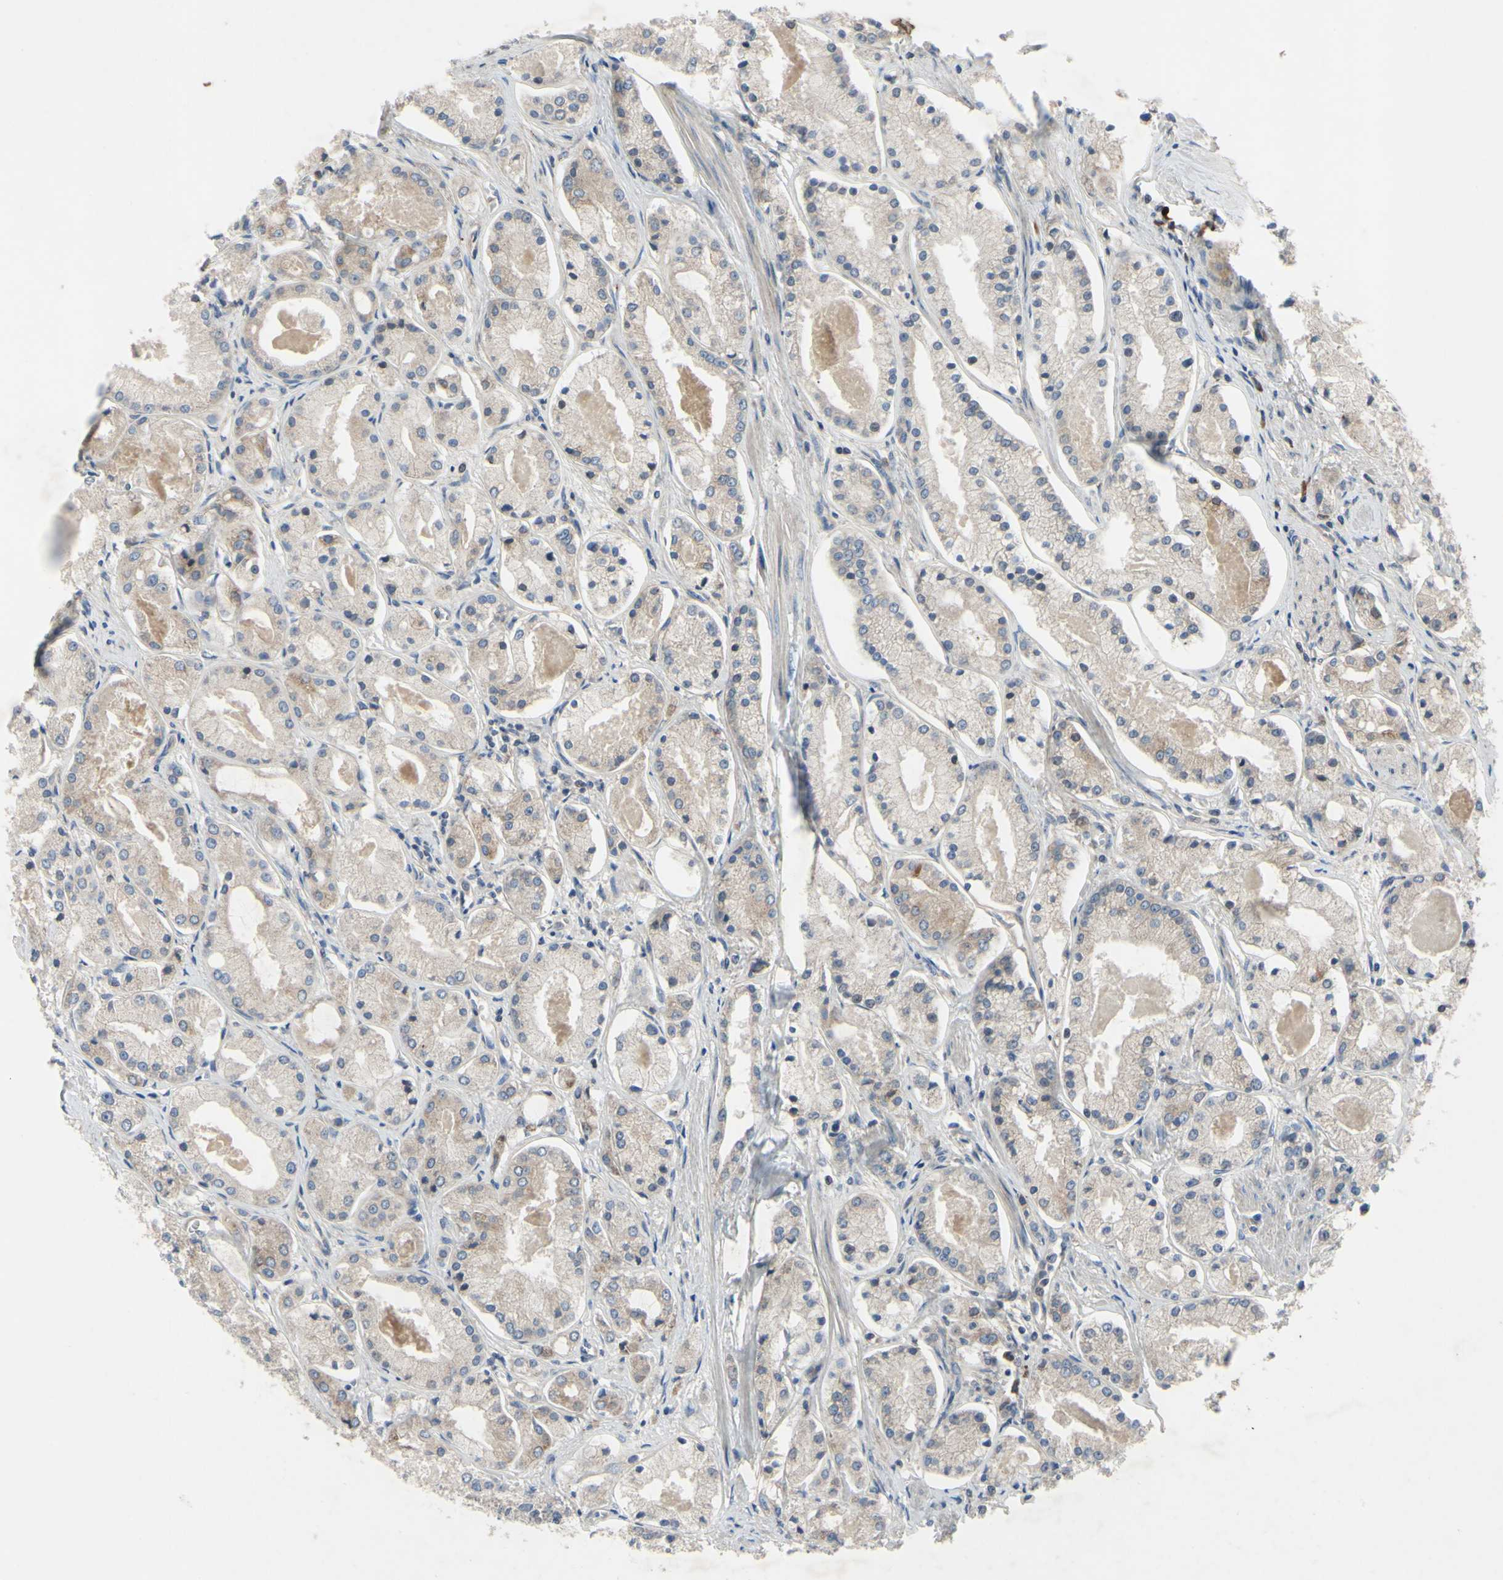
{"staining": {"intensity": "weak", "quantity": "25%-75%", "location": "cytoplasmic/membranous"}, "tissue": "prostate cancer", "cell_type": "Tumor cells", "image_type": "cancer", "snomed": [{"axis": "morphology", "description": "Adenocarcinoma, High grade"}, {"axis": "topography", "description": "Prostate"}], "caption": "The photomicrograph exhibits a brown stain indicating the presence of a protein in the cytoplasmic/membranous of tumor cells in prostate cancer (high-grade adenocarcinoma).", "gene": "XIAP", "patient": {"sex": "male", "age": 66}}